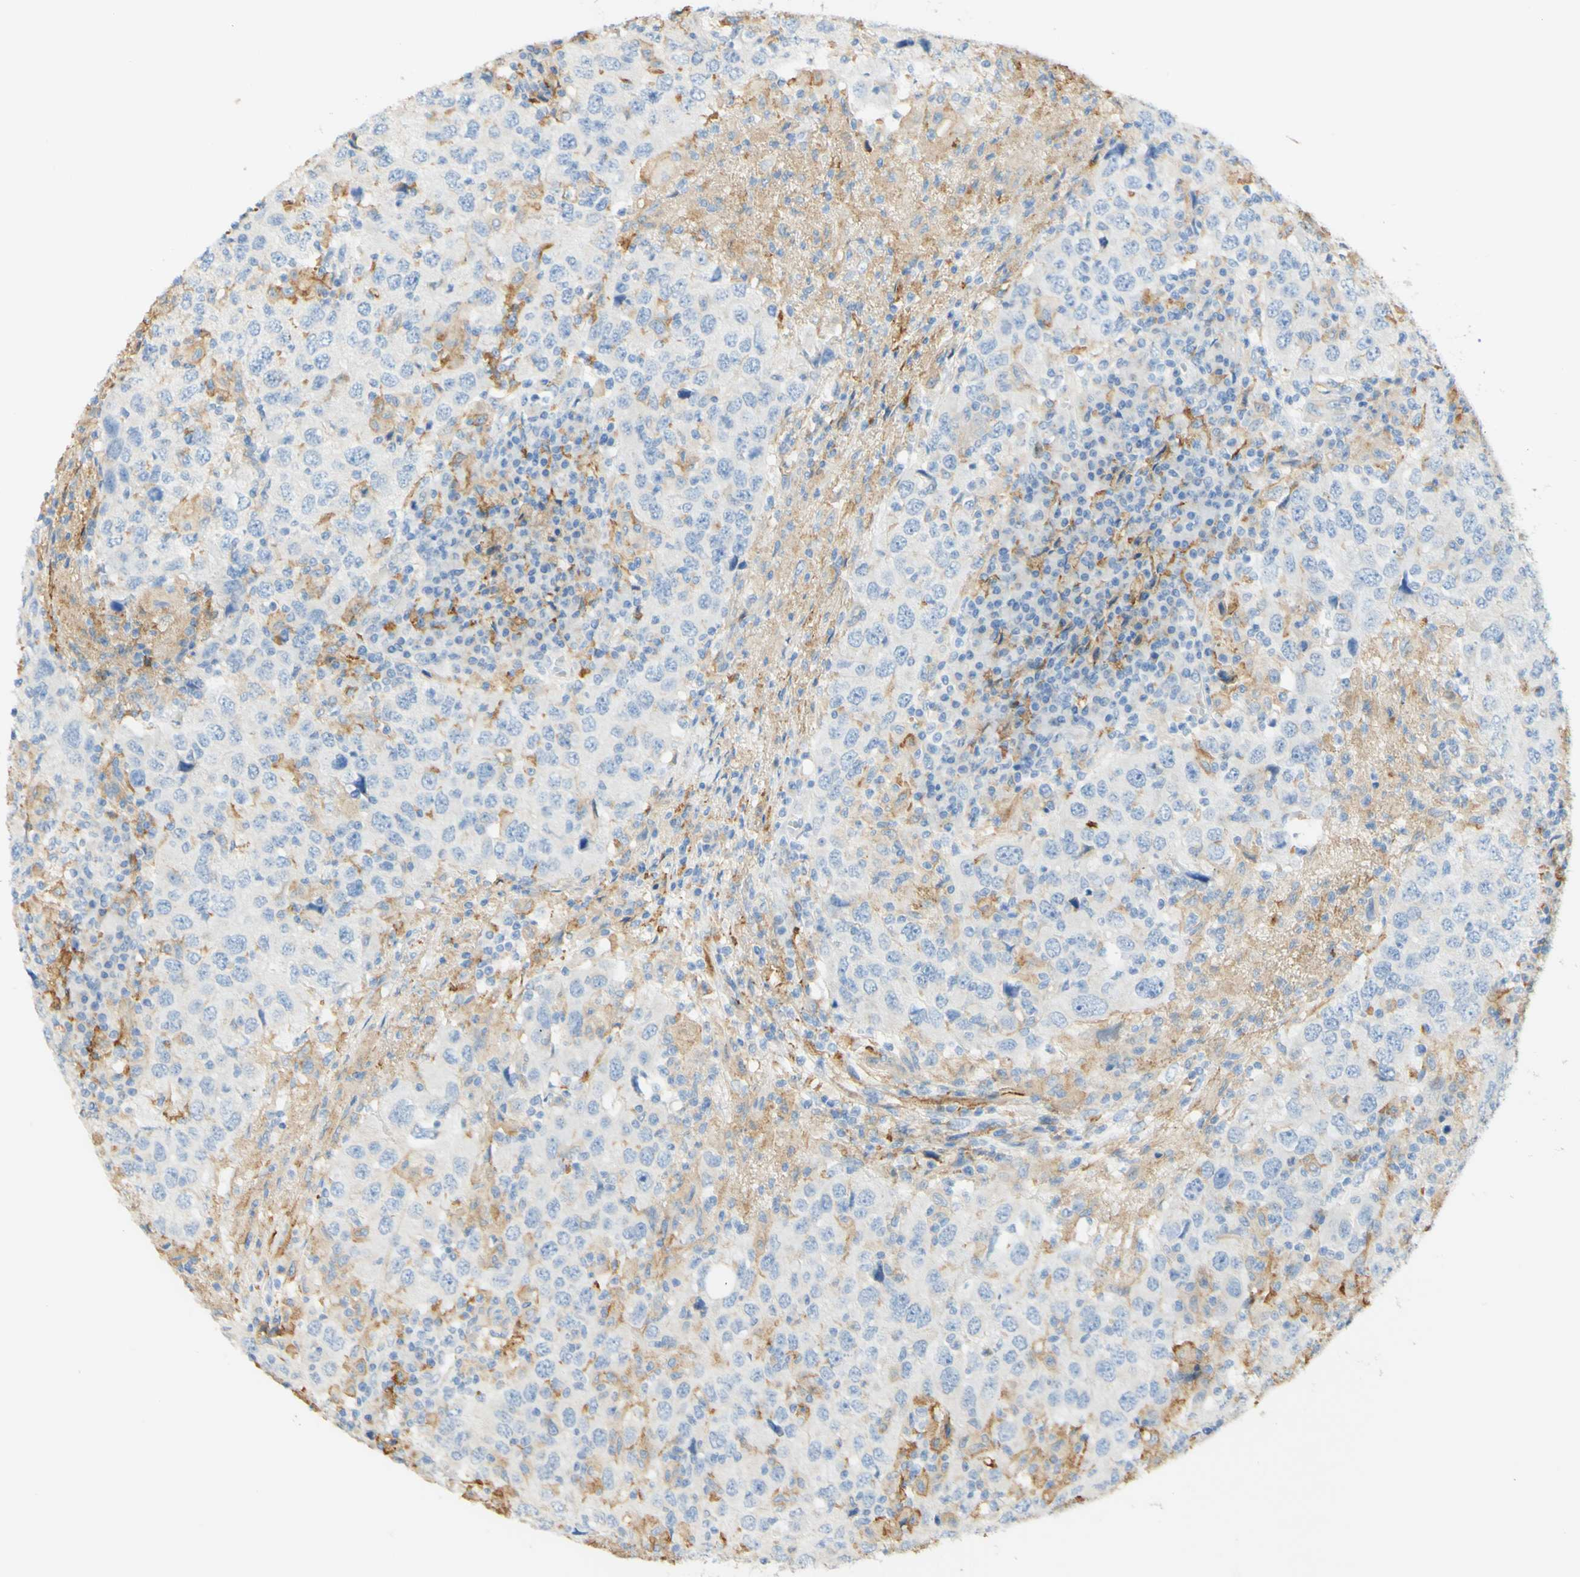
{"staining": {"intensity": "weak", "quantity": "<25%", "location": "cytoplasmic/membranous"}, "tissue": "head and neck cancer", "cell_type": "Tumor cells", "image_type": "cancer", "snomed": [{"axis": "morphology", "description": "Adenocarcinoma, NOS"}, {"axis": "topography", "description": "Salivary gland"}, {"axis": "topography", "description": "Head-Neck"}], "caption": "IHC of head and neck adenocarcinoma shows no positivity in tumor cells. (Brightfield microscopy of DAB (3,3'-diaminobenzidine) IHC at high magnification).", "gene": "FCGRT", "patient": {"sex": "female", "age": 65}}